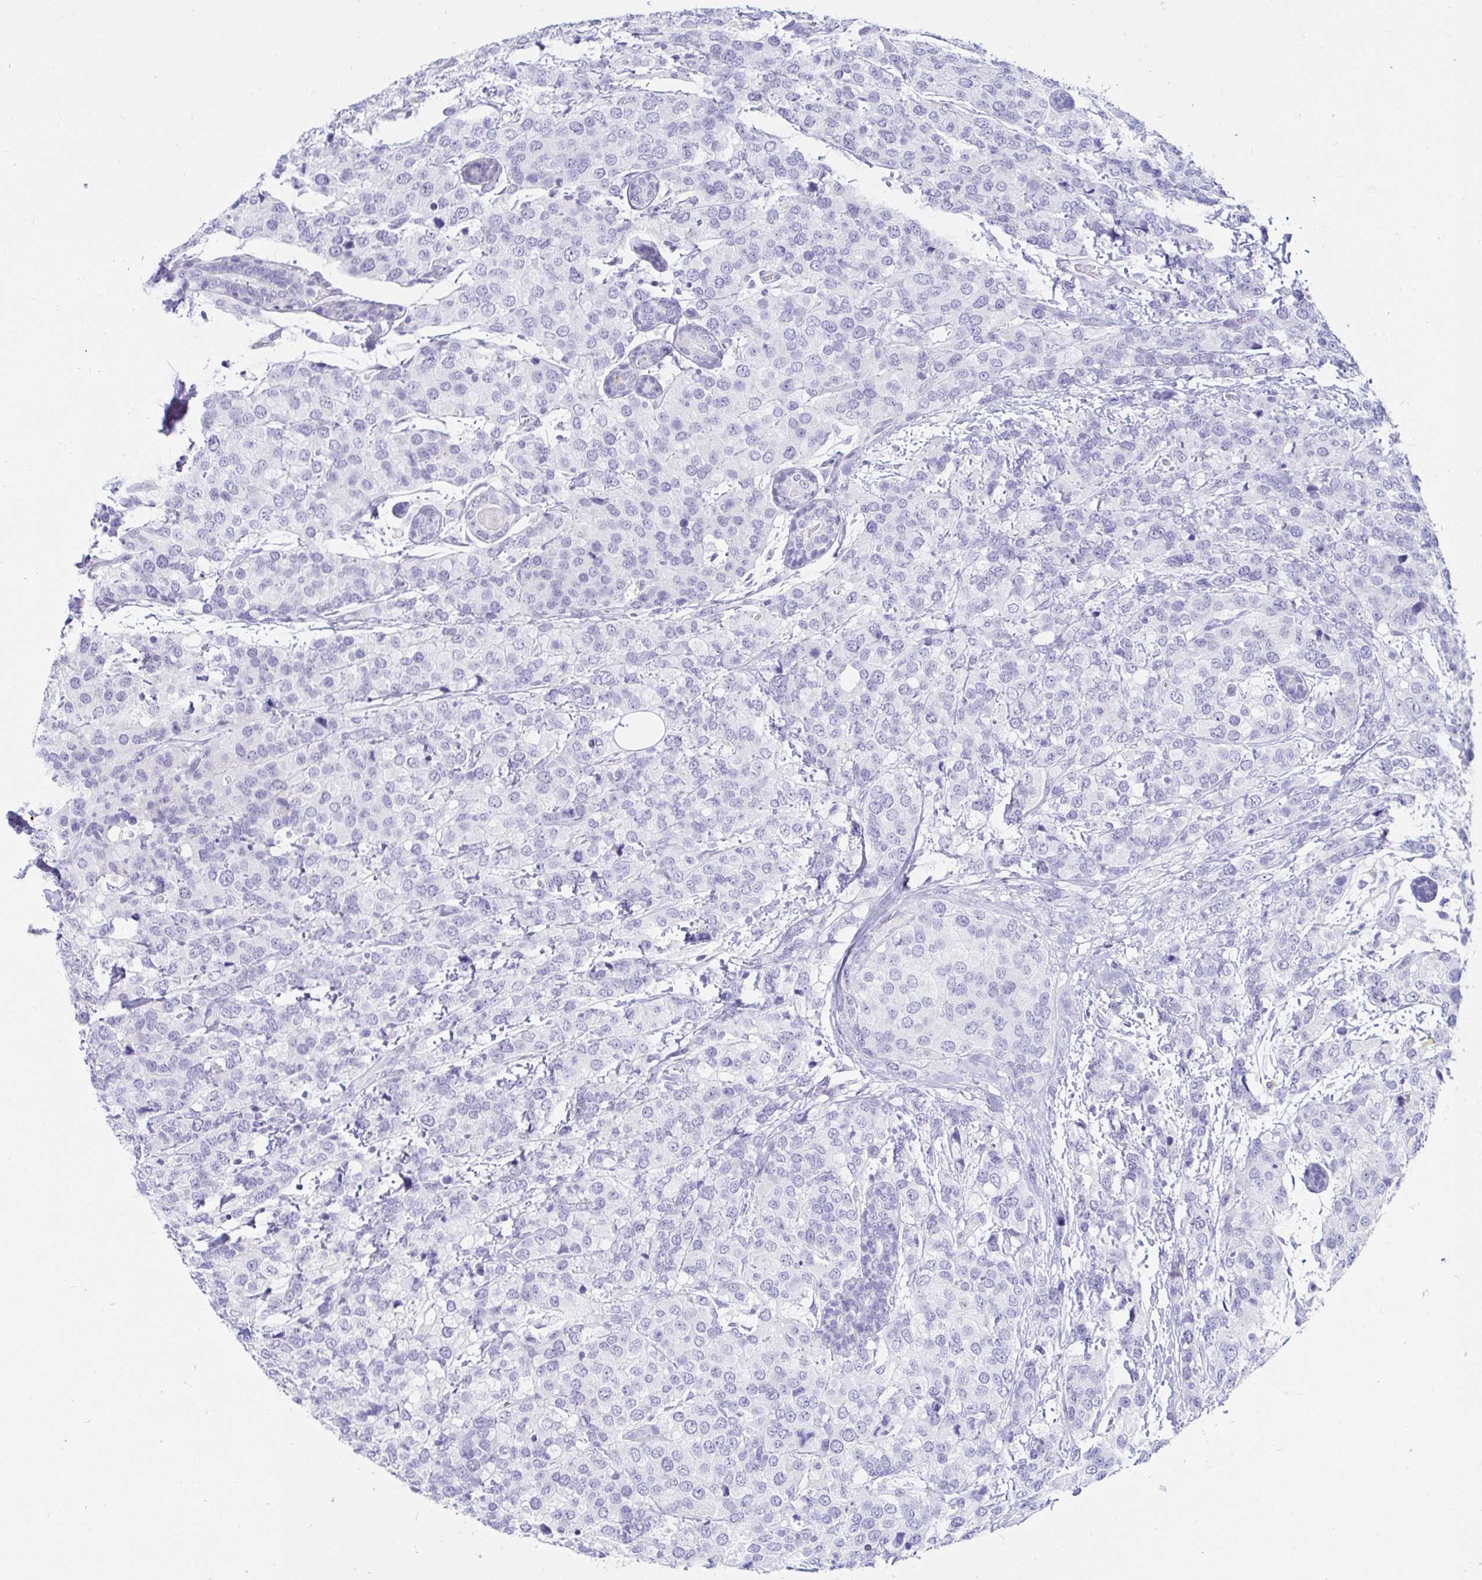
{"staining": {"intensity": "negative", "quantity": "none", "location": "none"}, "tissue": "breast cancer", "cell_type": "Tumor cells", "image_type": "cancer", "snomed": [{"axis": "morphology", "description": "Lobular carcinoma"}, {"axis": "topography", "description": "Breast"}], "caption": "Tumor cells are negative for protein expression in human breast lobular carcinoma. Nuclei are stained in blue.", "gene": "OR10K1", "patient": {"sex": "female", "age": 59}}